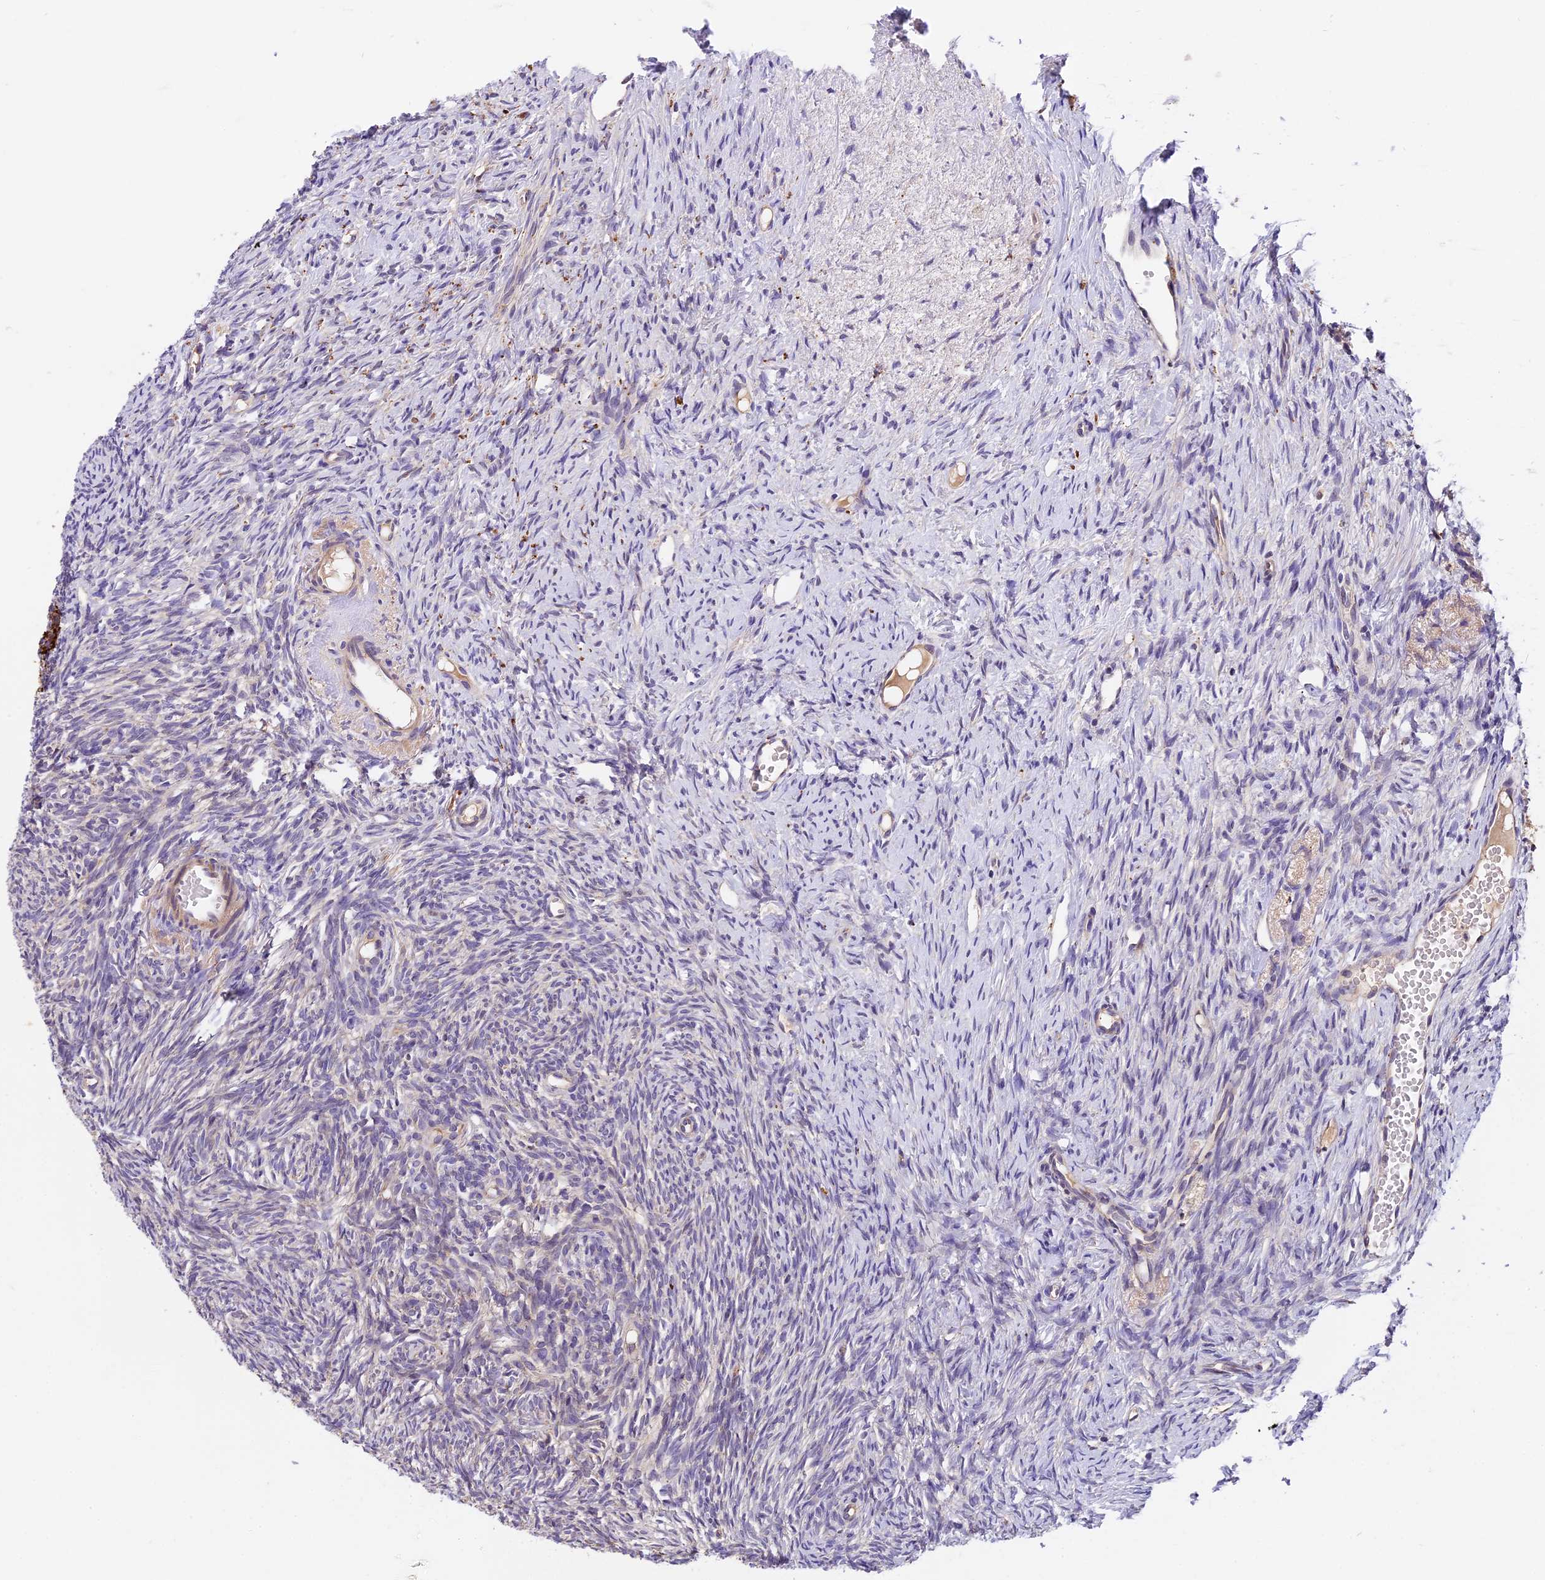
{"staining": {"intensity": "moderate", "quantity": ">75%", "location": "cytoplasmic/membranous"}, "tissue": "ovary", "cell_type": "Follicle cells", "image_type": "normal", "snomed": [{"axis": "morphology", "description": "Normal tissue, NOS"}, {"axis": "topography", "description": "Ovary"}], "caption": "Immunohistochemical staining of normal human ovary shows medium levels of moderate cytoplasmic/membranous positivity in approximately >75% of follicle cells. (DAB = brown stain, brightfield microscopy at high magnification).", "gene": "COPE", "patient": {"sex": "female", "age": 51}}